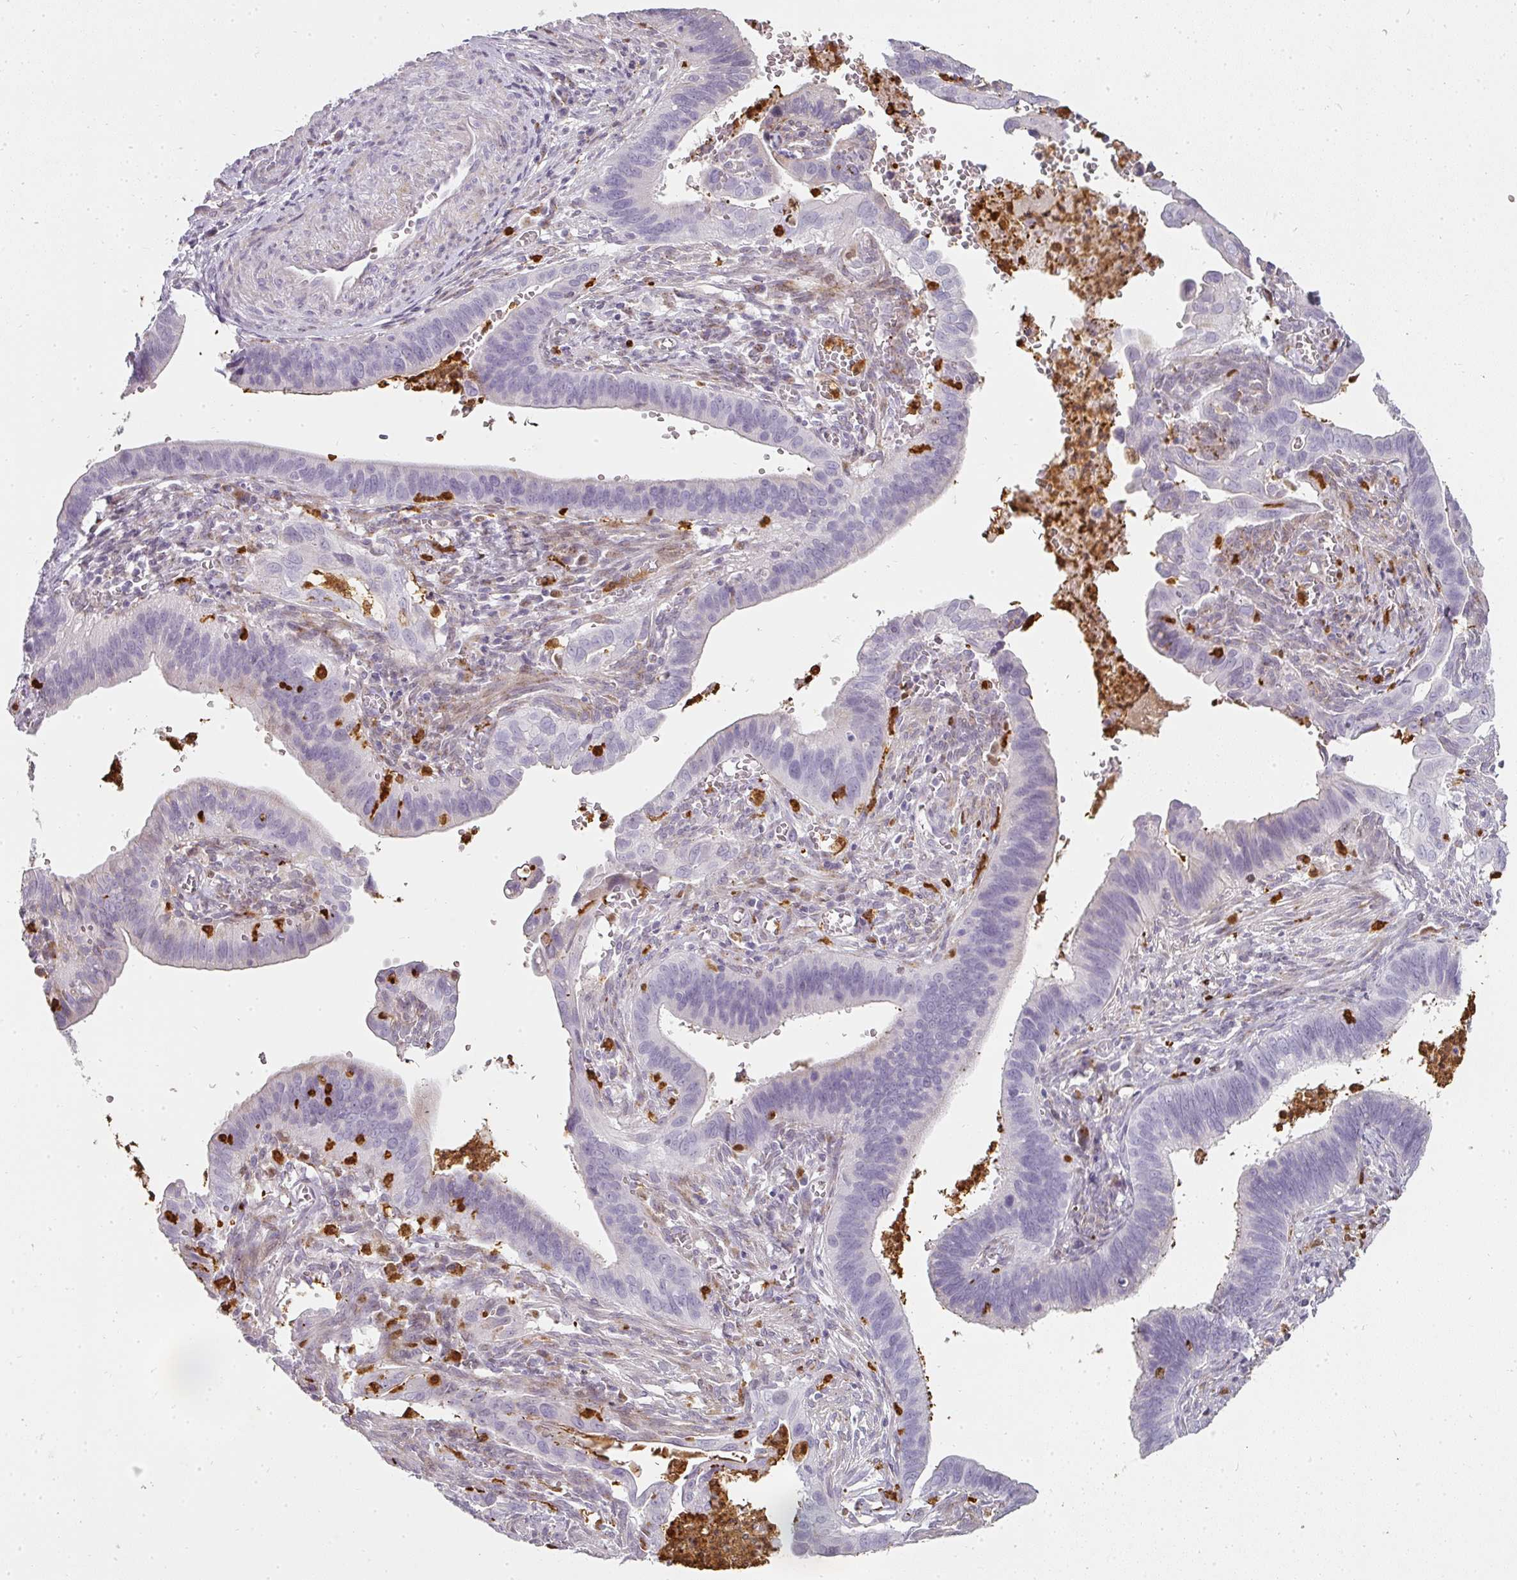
{"staining": {"intensity": "negative", "quantity": "none", "location": "none"}, "tissue": "cervical cancer", "cell_type": "Tumor cells", "image_type": "cancer", "snomed": [{"axis": "morphology", "description": "Adenocarcinoma, NOS"}, {"axis": "topography", "description": "Cervix"}], "caption": "Immunohistochemistry (IHC) micrograph of adenocarcinoma (cervical) stained for a protein (brown), which shows no expression in tumor cells.", "gene": "BIK", "patient": {"sex": "female", "age": 42}}